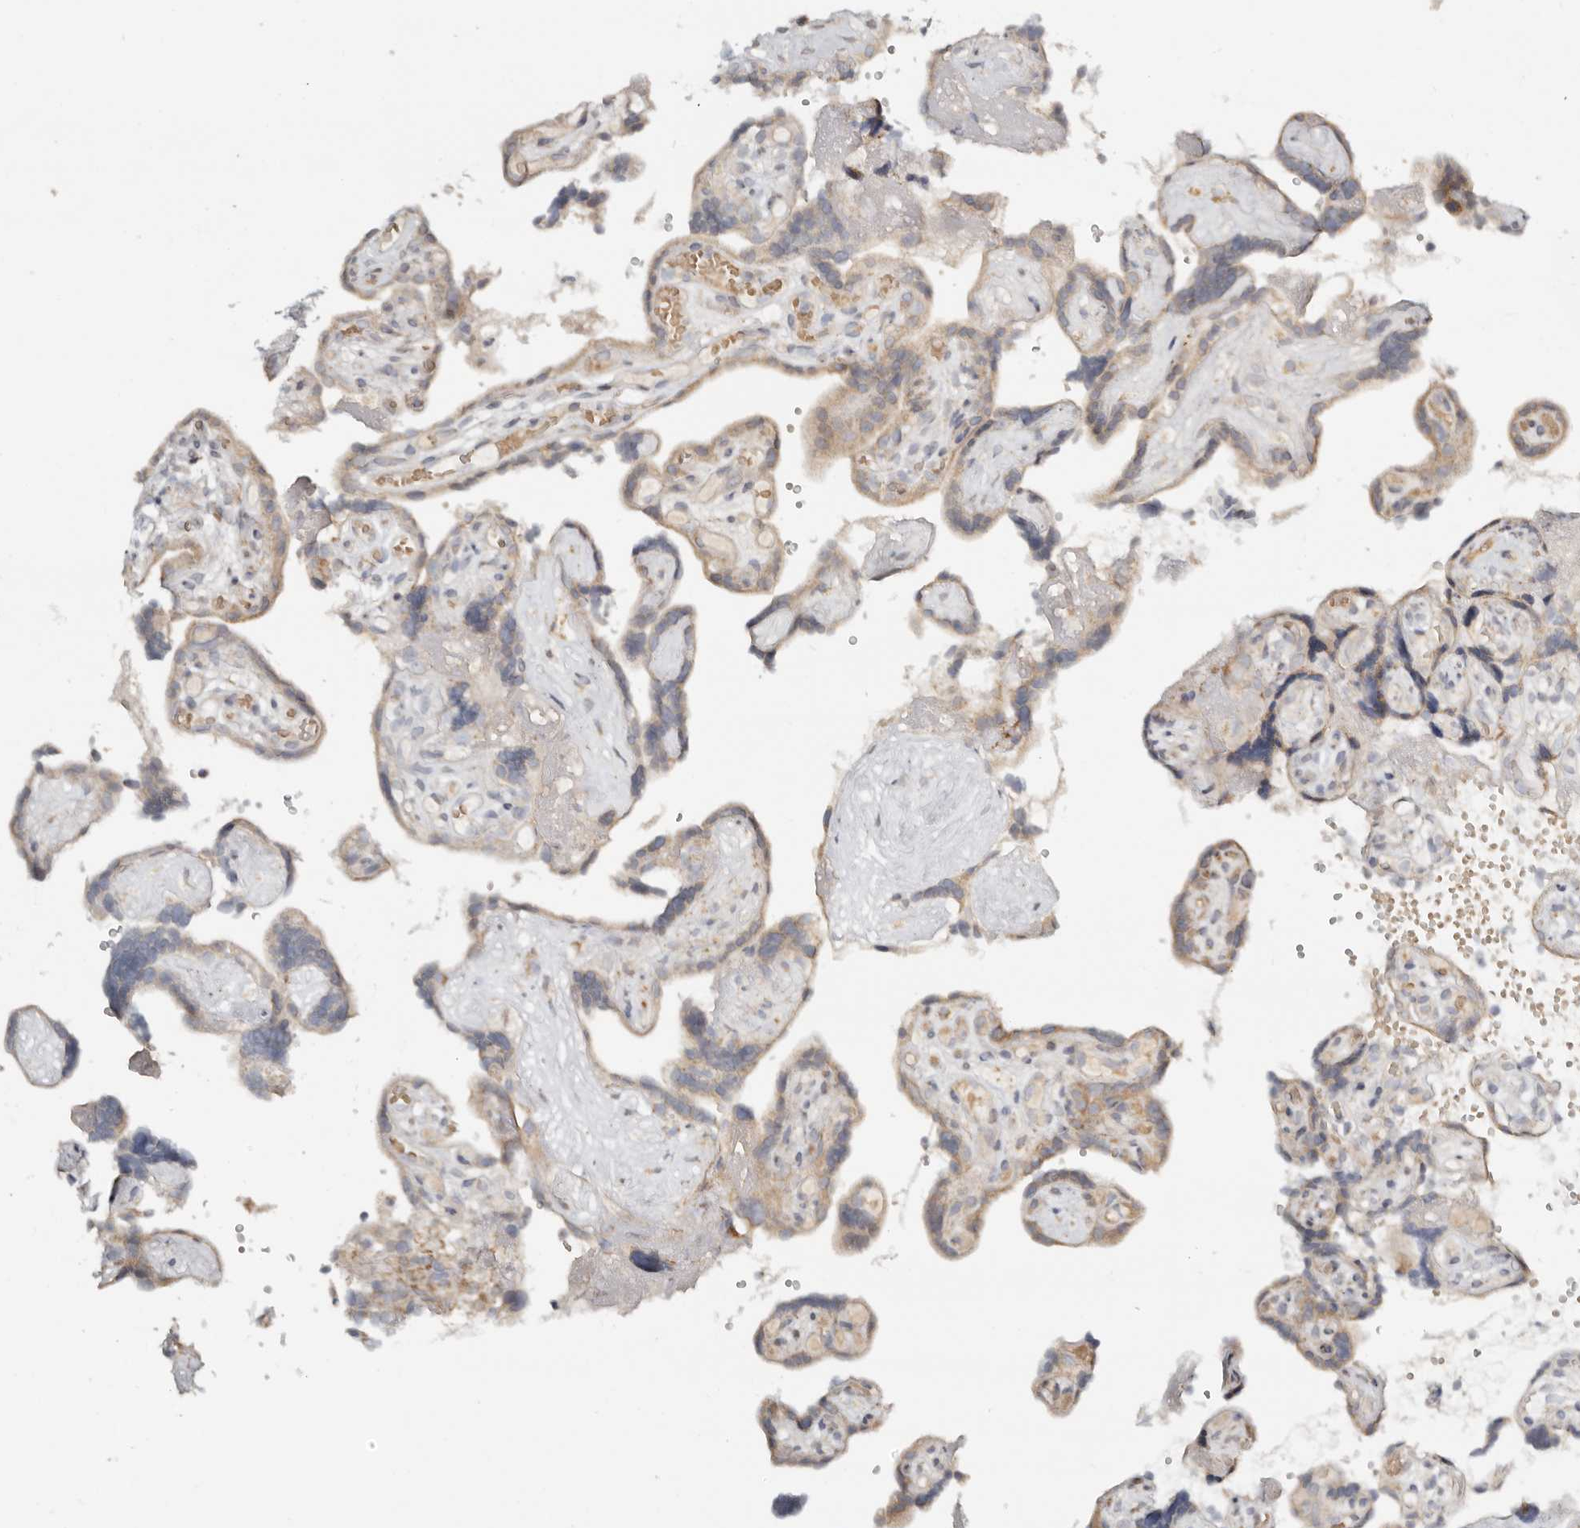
{"staining": {"intensity": "moderate", "quantity": "25%-75%", "location": "cytoplasmic/membranous"}, "tissue": "placenta", "cell_type": "Decidual cells", "image_type": "normal", "snomed": [{"axis": "morphology", "description": "Normal tissue, NOS"}, {"axis": "topography", "description": "Placenta"}], "caption": "A high-resolution histopathology image shows IHC staining of unremarkable placenta, which exhibits moderate cytoplasmic/membranous expression in about 25%-75% of decidual cells. (DAB IHC, brown staining for protein, blue staining for nuclei).", "gene": "KDF1", "patient": {"sex": "female", "age": 30}}